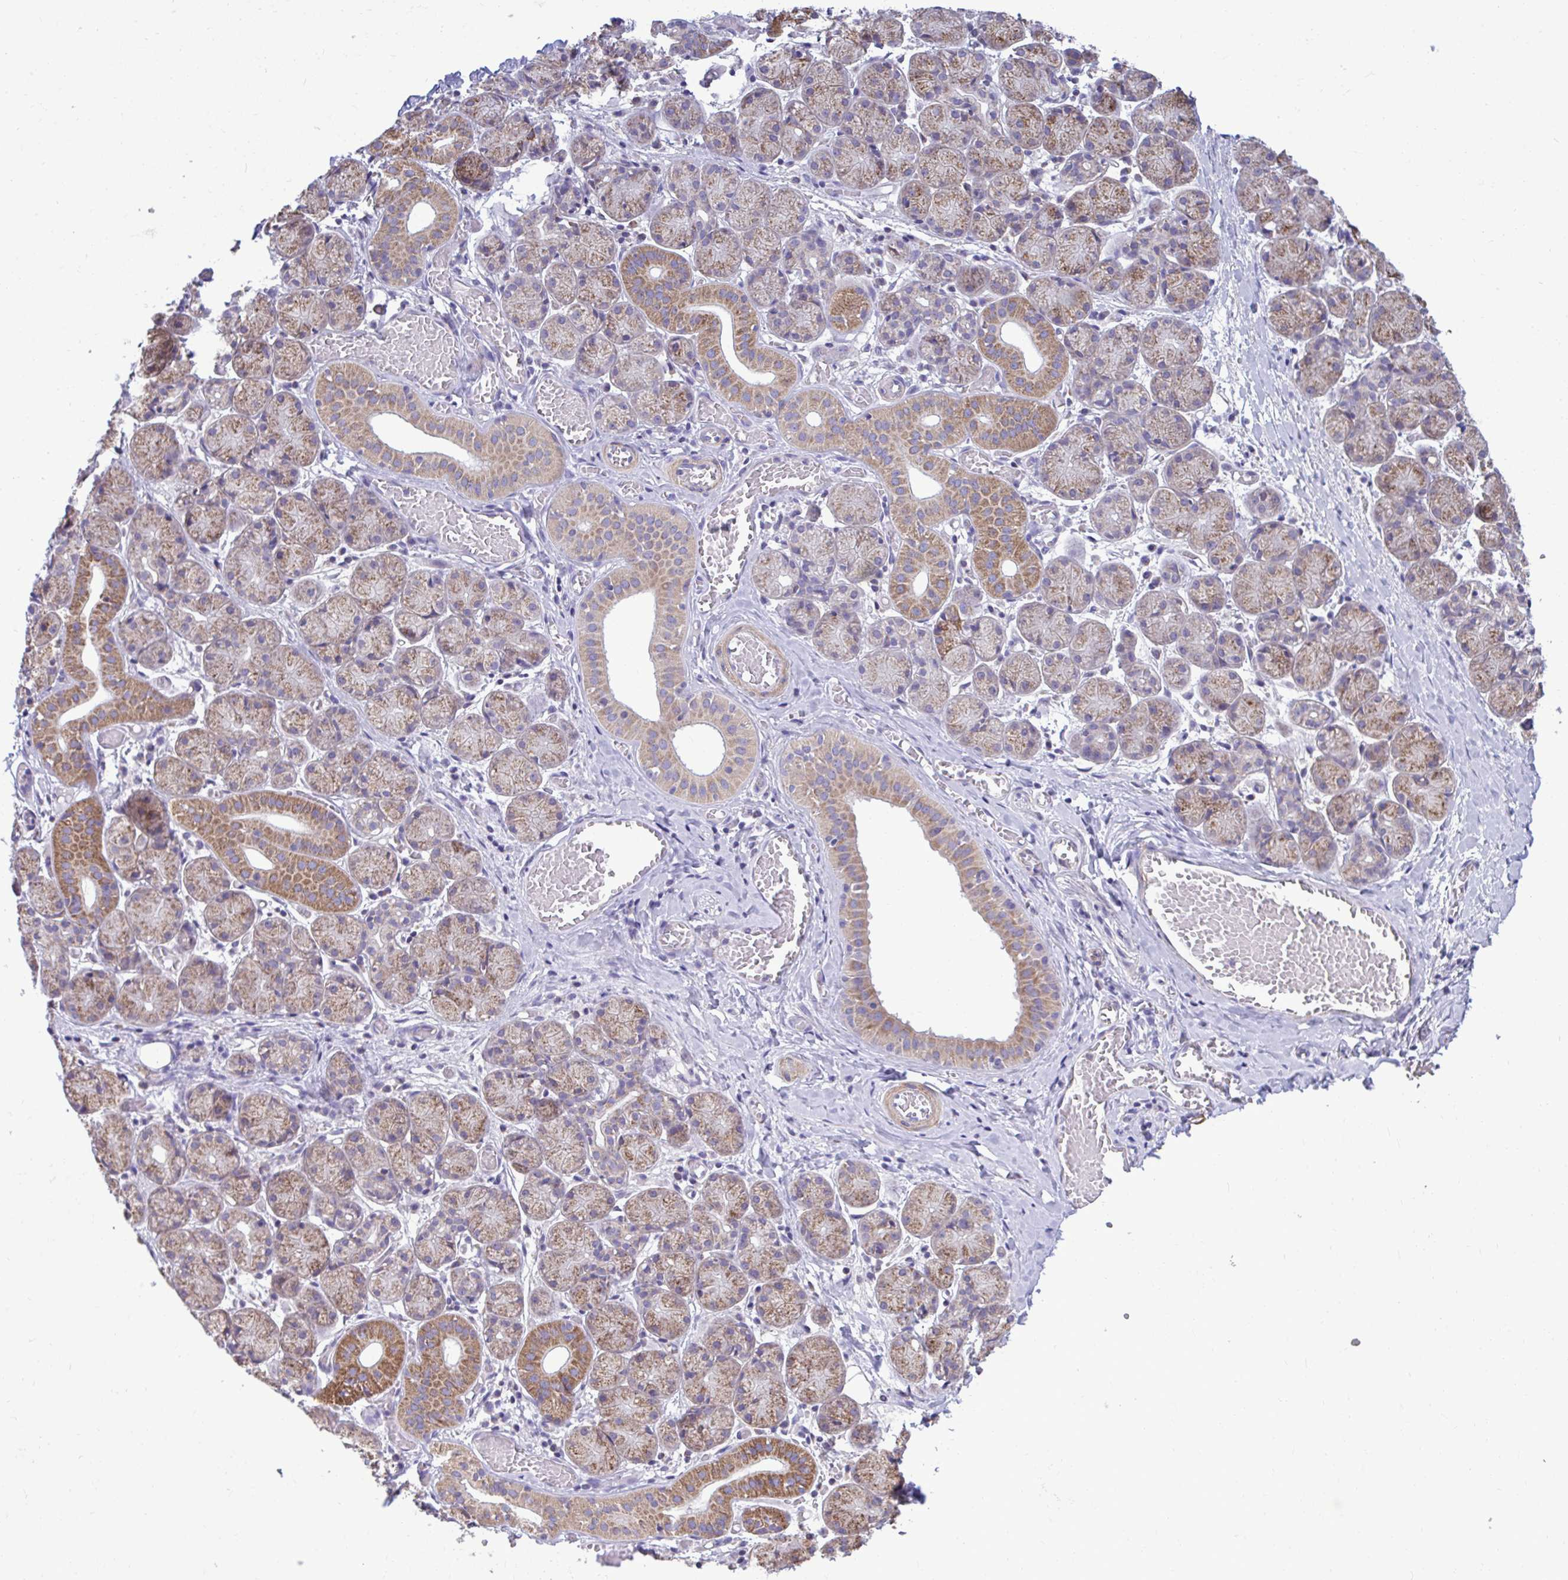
{"staining": {"intensity": "moderate", "quantity": ">75%", "location": "cytoplasmic/membranous"}, "tissue": "salivary gland", "cell_type": "Glandular cells", "image_type": "normal", "snomed": [{"axis": "morphology", "description": "Normal tissue, NOS"}, {"axis": "topography", "description": "Salivary gland"}], "caption": "A high-resolution photomicrograph shows immunohistochemistry staining of unremarkable salivary gland, which demonstrates moderate cytoplasmic/membranous staining in about >75% of glandular cells.", "gene": "ENSG00000269547", "patient": {"sex": "female", "age": 24}}